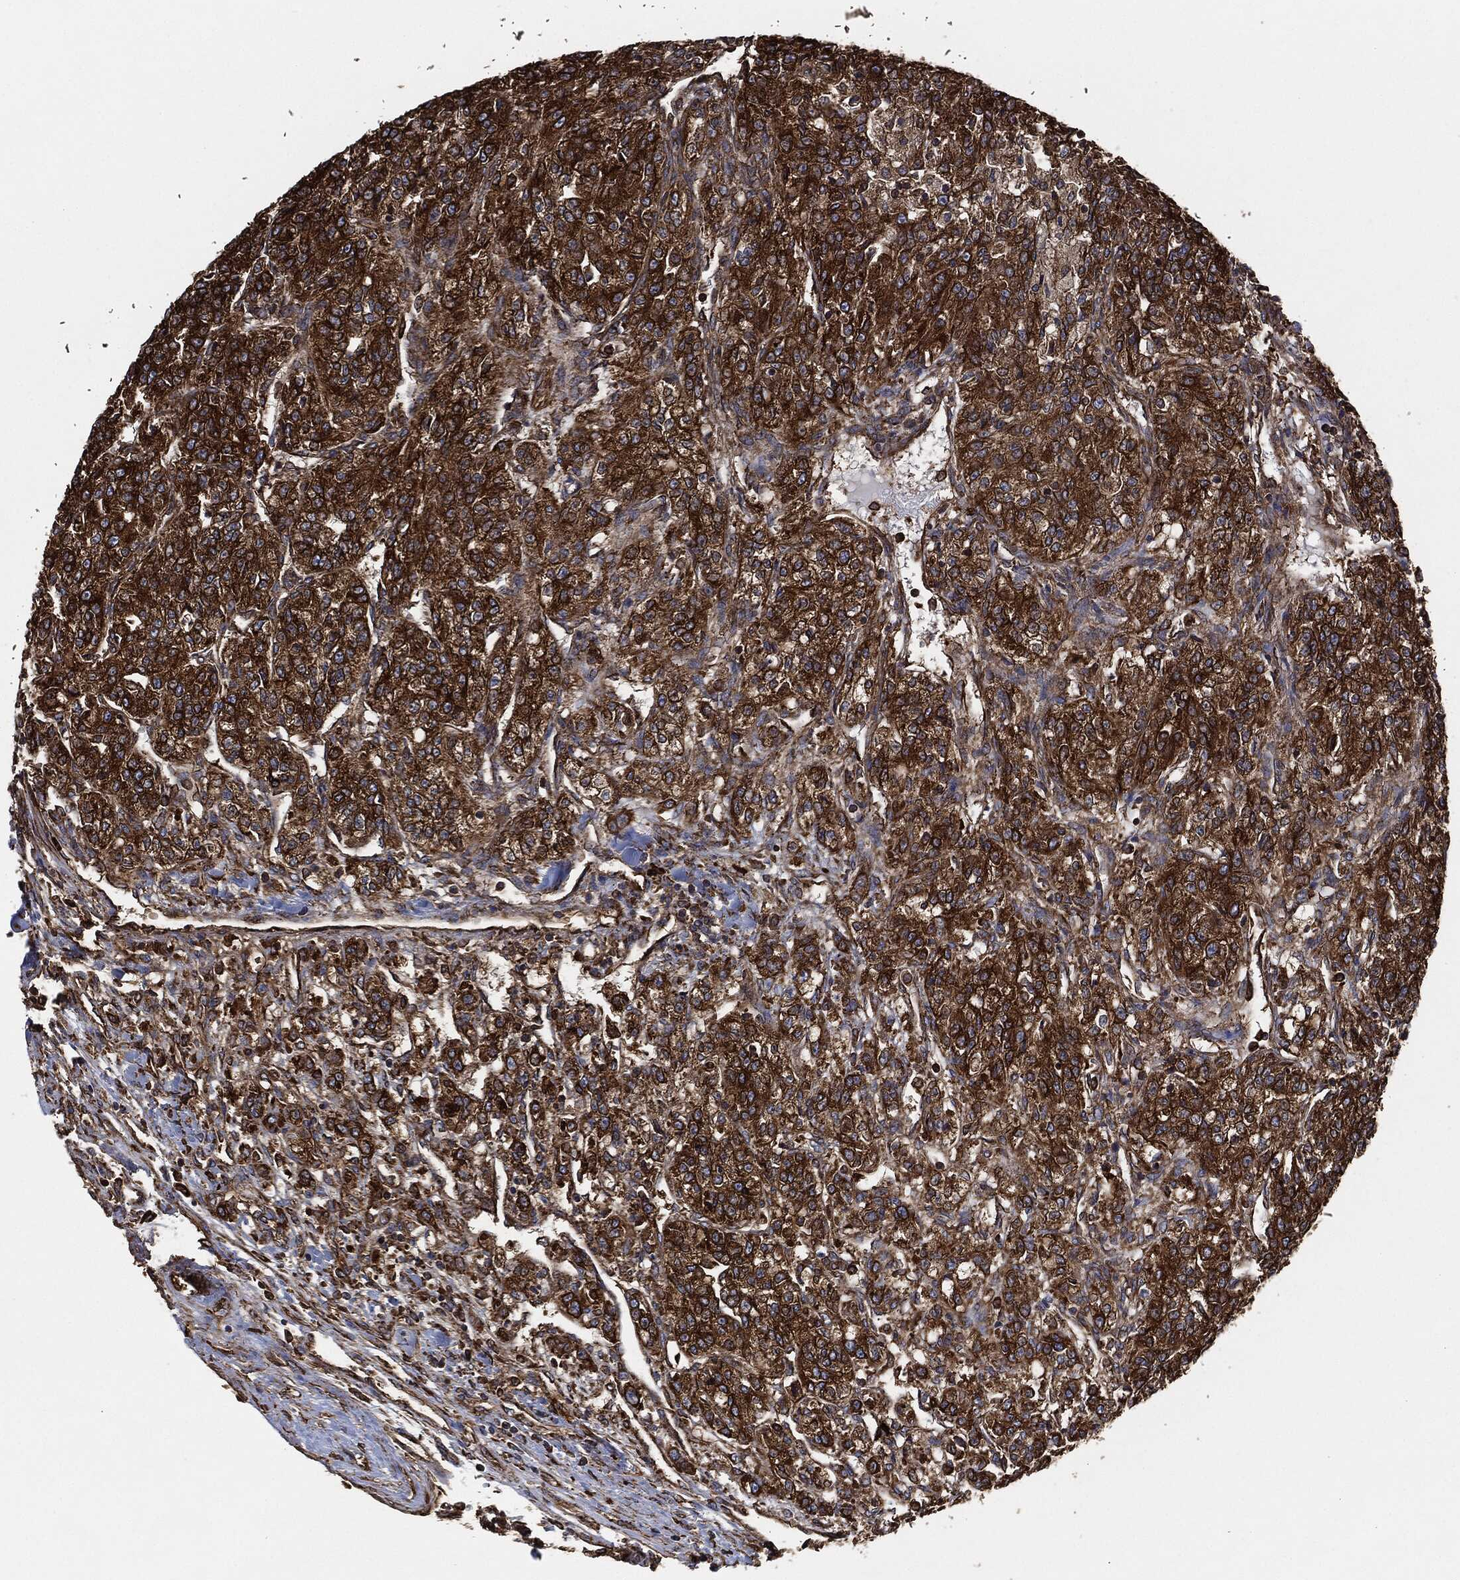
{"staining": {"intensity": "strong", "quantity": ">75%", "location": "cytoplasmic/membranous"}, "tissue": "renal cancer", "cell_type": "Tumor cells", "image_type": "cancer", "snomed": [{"axis": "morphology", "description": "Adenocarcinoma, NOS"}, {"axis": "topography", "description": "Kidney"}], "caption": "Protein staining of renal adenocarcinoma tissue reveals strong cytoplasmic/membranous expression in approximately >75% of tumor cells.", "gene": "AMFR", "patient": {"sex": "female", "age": 63}}